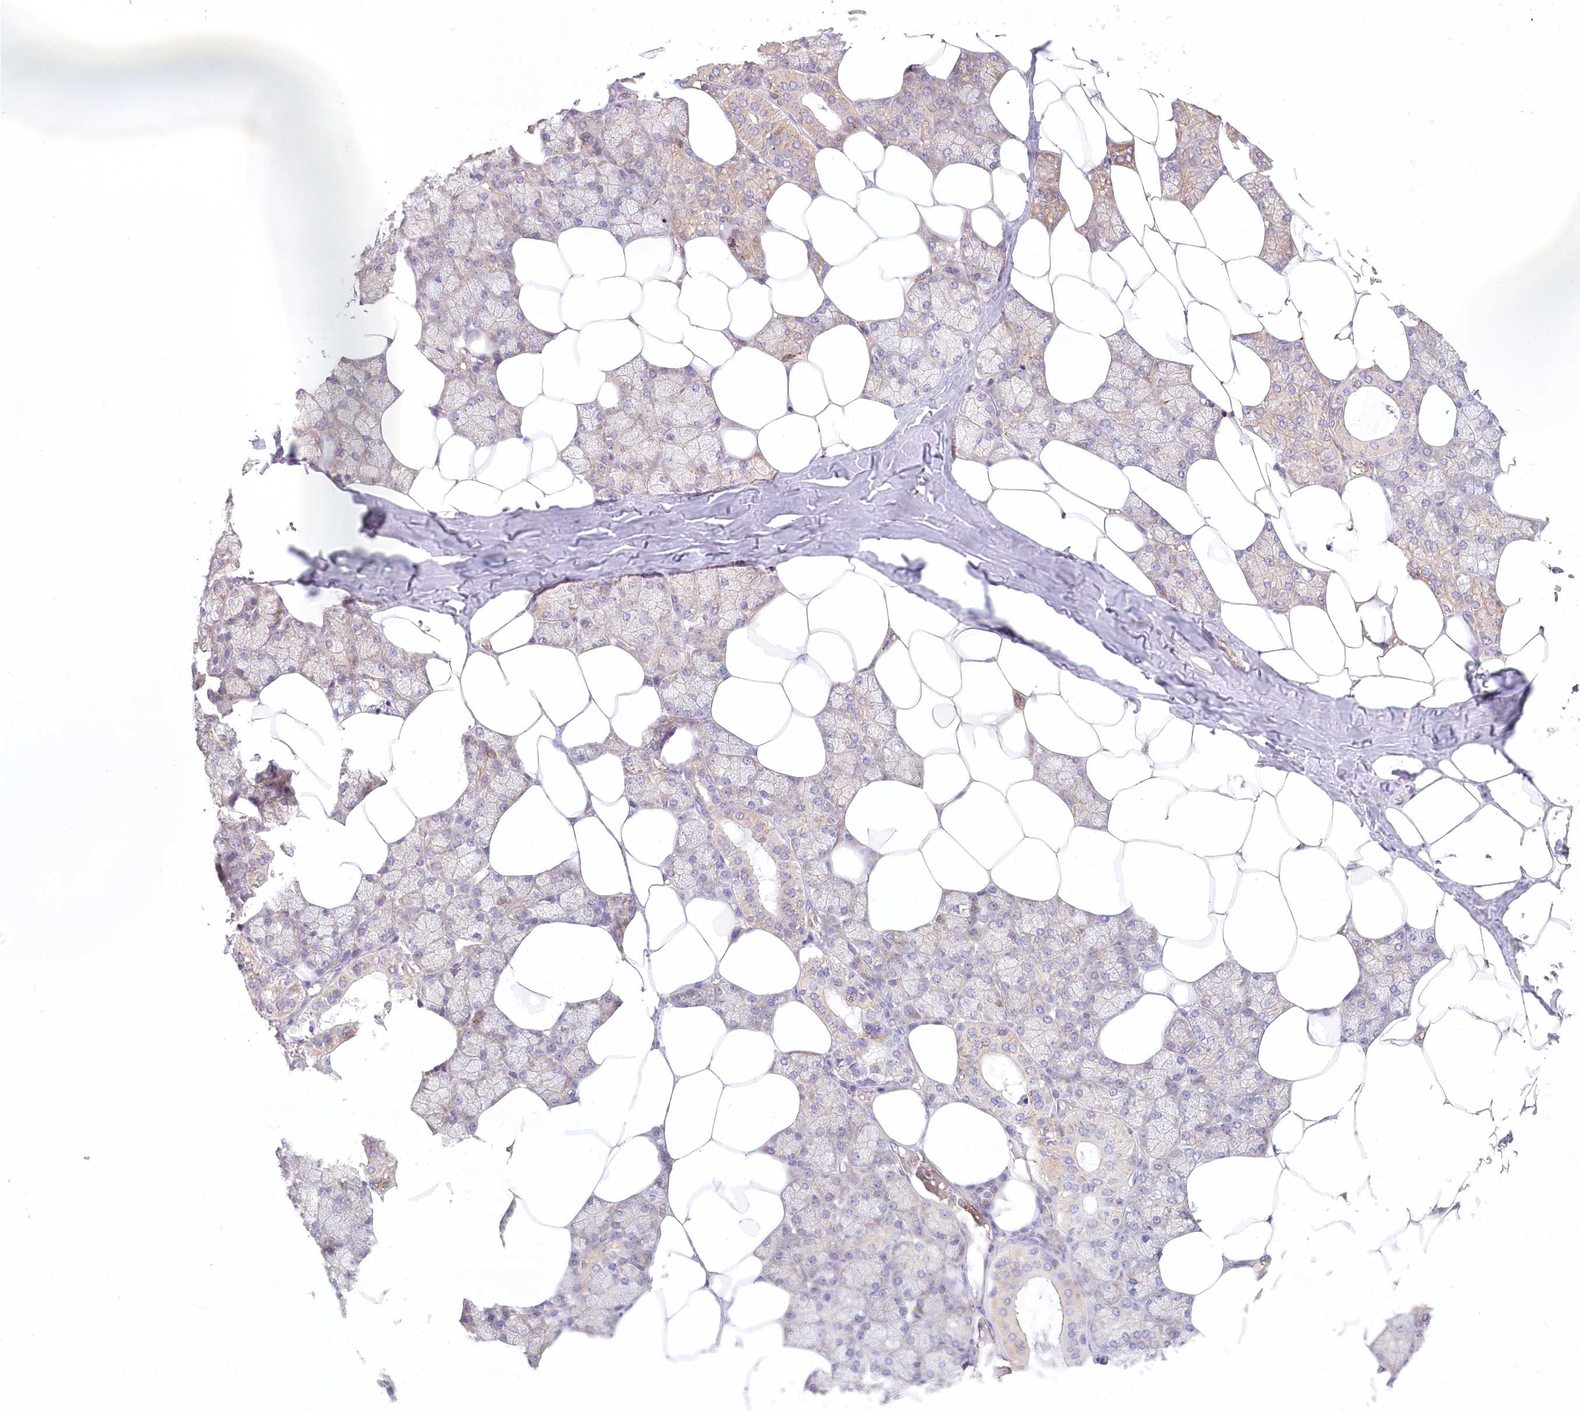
{"staining": {"intensity": "moderate", "quantity": "25%-75%", "location": "cytoplasmic/membranous"}, "tissue": "salivary gland", "cell_type": "Glandular cells", "image_type": "normal", "snomed": [{"axis": "morphology", "description": "Normal tissue, NOS"}, {"axis": "topography", "description": "Salivary gland"}], "caption": "Immunohistochemistry (IHC) of unremarkable salivary gland exhibits medium levels of moderate cytoplasmic/membranous positivity in approximately 25%-75% of glandular cells. Nuclei are stained in blue.", "gene": "UMPS", "patient": {"sex": "male", "age": 62}}